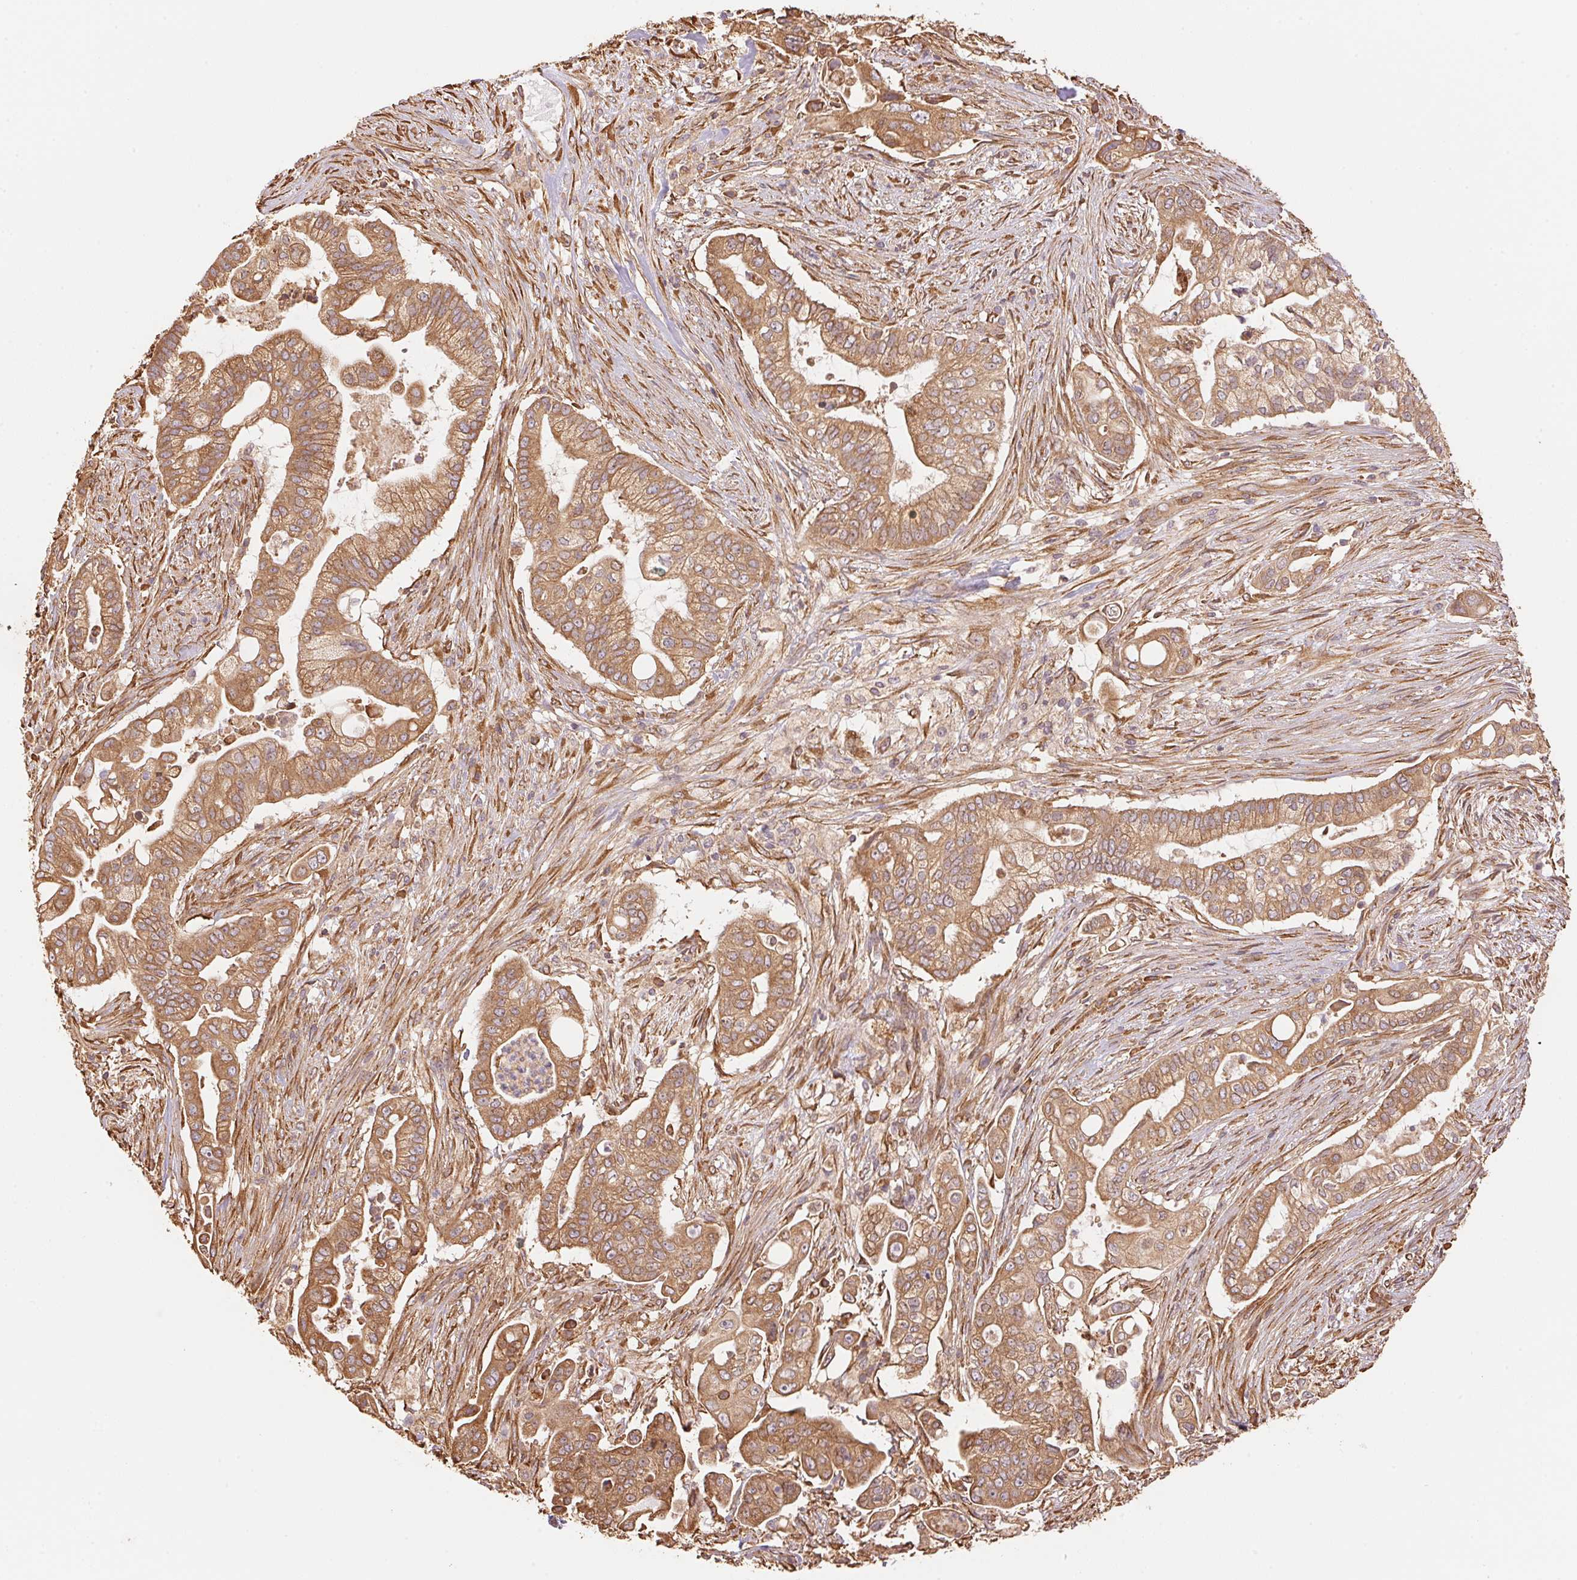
{"staining": {"intensity": "moderate", "quantity": ">75%", "location": "cytoplasmic/membranous"}, "tissue": "pancreatic cancer", "cell_type": "Tumor cells", "image_type": "cancer", "snomed": [{"axis": "morphology", "description": "Adenocarcinoma, NOS"}, {"axis": "topography", "description": "Pancreas"}], "caption": "DAB immunohistochemical staining of human pancreatic cancer (adenocarcinoma) shows moderate cytoplasmic/membranous protein positivity in about >75% of tumor cells. (IHC, brightfield microscopy, high magnification).", "gene": "C6orf163", "patient": {"sex": "female", "age": 69}}